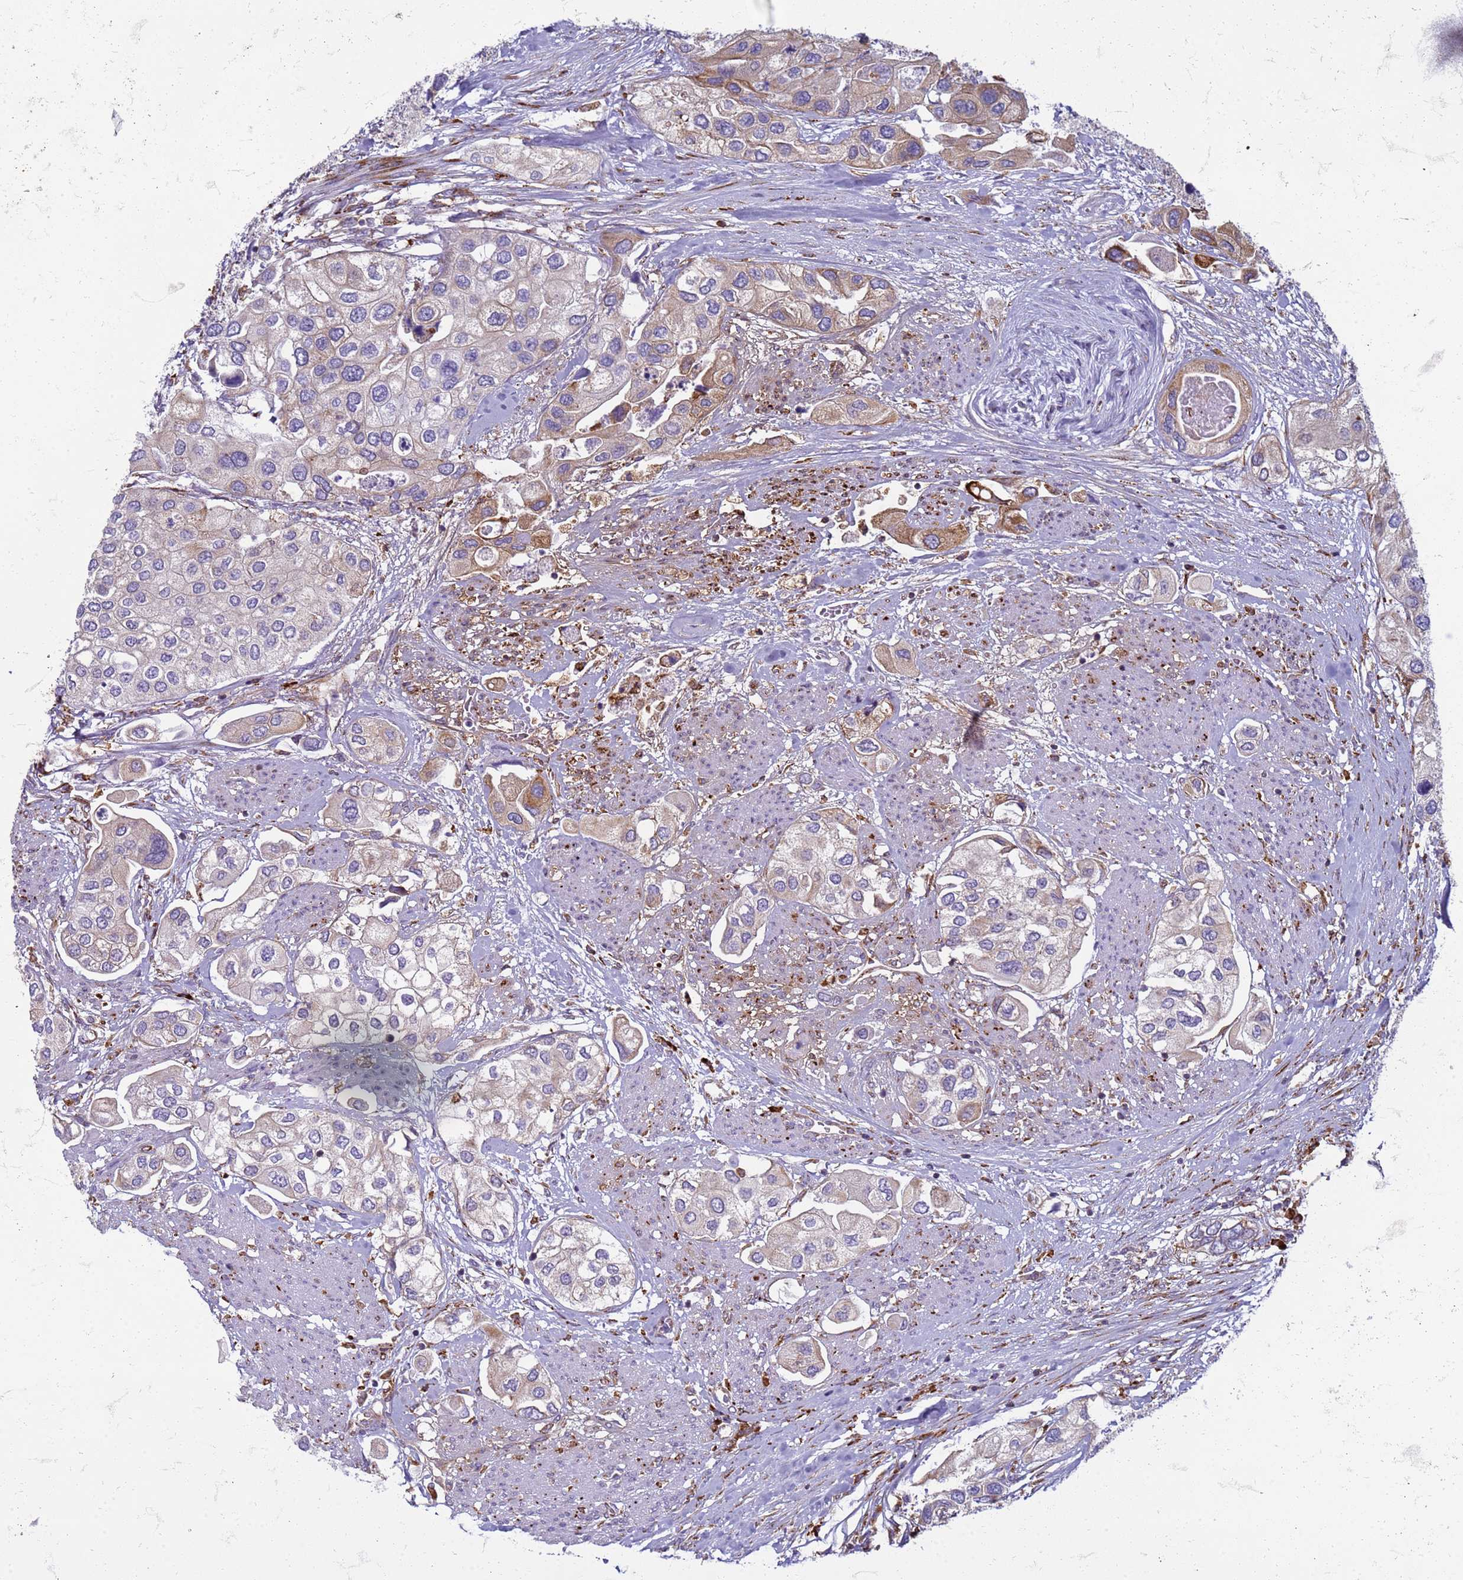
{"staining": {"intensity": "weak", "quantity": "<25%", "location": "cytoplasmic/membranous"}, "tissue": "urothelial cancer", "cell_type": "Tumor cells", "image_type": "cancer", "snomed": [{"axis": "morphology", "description": "Urothelial carcinoma, High grade"}, {"axis": "topography", "description": "Urinary bladder"}], "caption": "The histopathology image exhibits no significant staining in tumor cells of high-grade urothelial carcinoma.", "gene": "PDK3", "patient": {"sex": "male", "age": 64}}